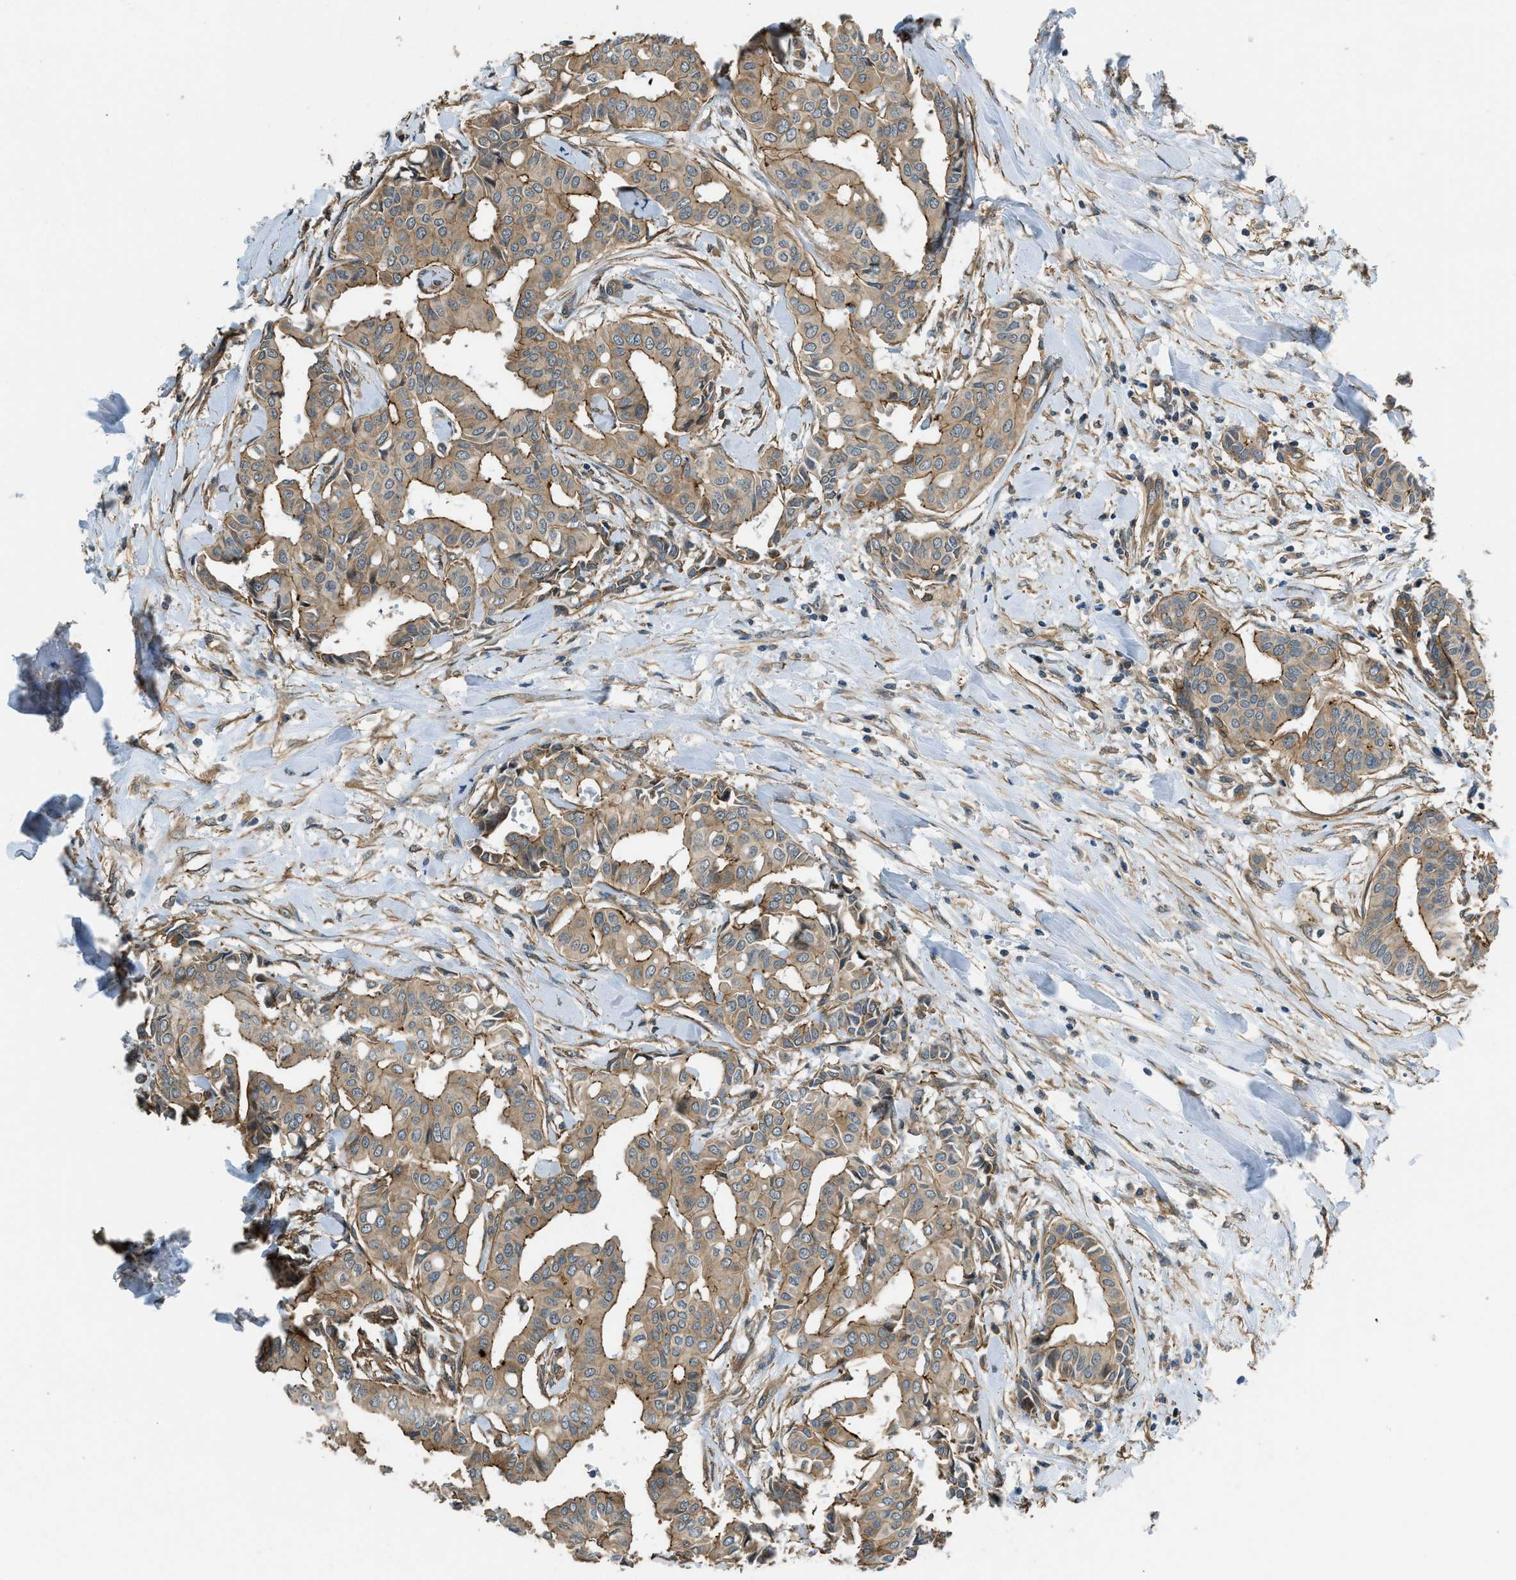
{"staining": {"intensity": "moderate", "quantity": ">75%", "location": "cytoplasmic/membranous"}, "tissue": "head and neck cancer", "cell_type": "Tumor cells", "image_type": "cancer", "snomed": [{"axis": "morphology", "description": "Adenocarcinoma, NOS"}, {"axis": "topography", "description": "Salivary gland"}, {"axis": "topography", "description": "Head-Neck"}], "caption": "Tumor cells reveal medium levels of moderate cytoplasmic/membranous staining in about >75% of cells in human head and neck adenocarcinoma. The protein of interest is stained brown, and the nuclei are stained in blue (DAB (3,3'-diaminobenzidine) IHC with brightfield microscopy, high magnification).", "gene": "CGN", "patient": {"sex": "female", "age": 59}}